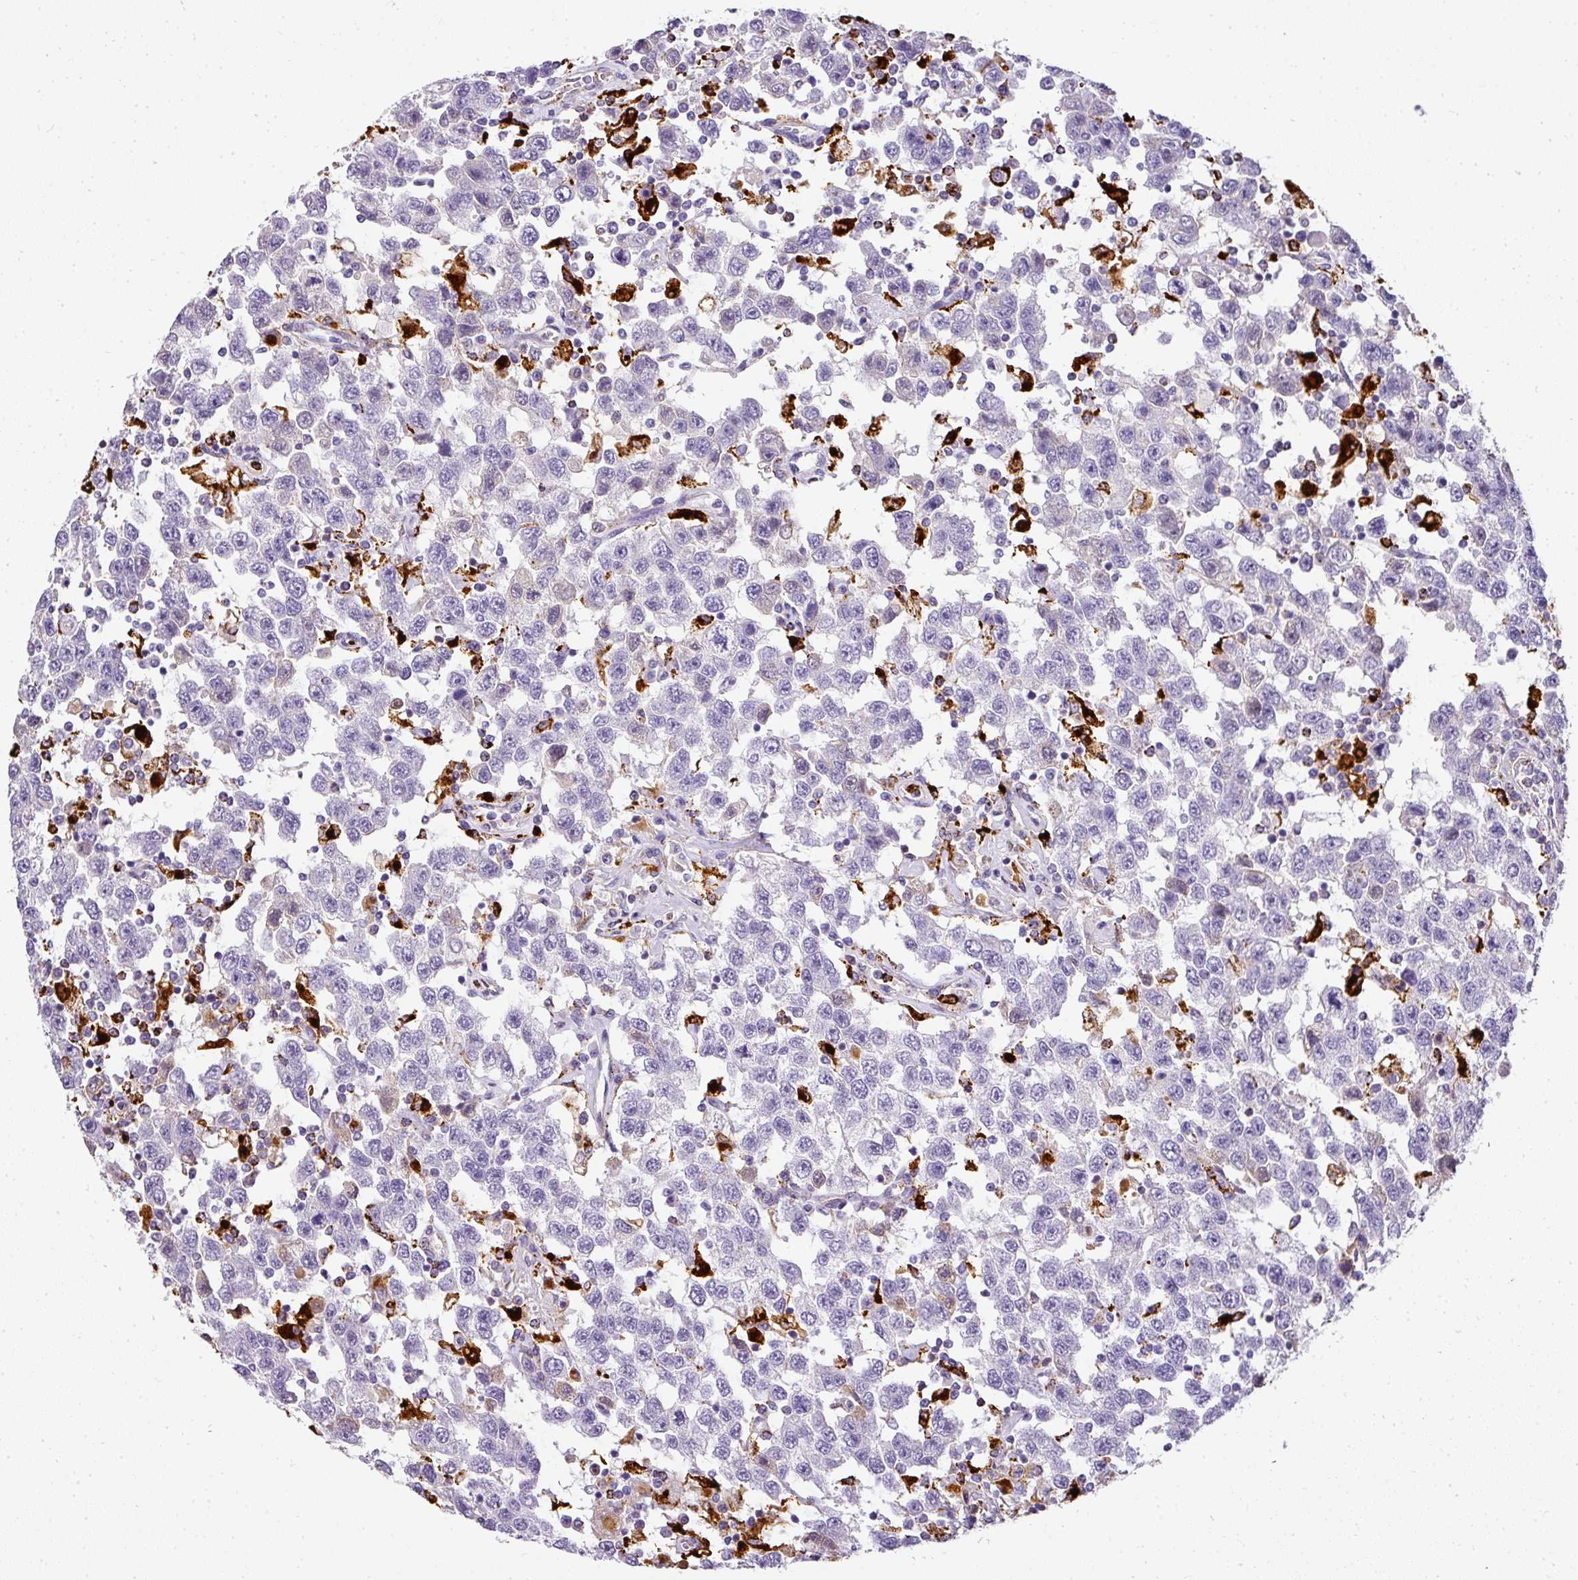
{"staining": {"intensity": "negative", "quantity": "none", "location": "none"}, "tissue": "testis cancer", "cell_type": "Tumor cells", "image_type": "cancer", "snomed": [{"axis": "morphology", "description": "Seminoma, NOS"}, {"axis": "topography", "description": "Testis"}], "caption": "Protein analysis of testis seminoma reveals no significant expression in tumor cells.", "gene": "MMACHC", "patient": {"sex": "male", "age": 41}}